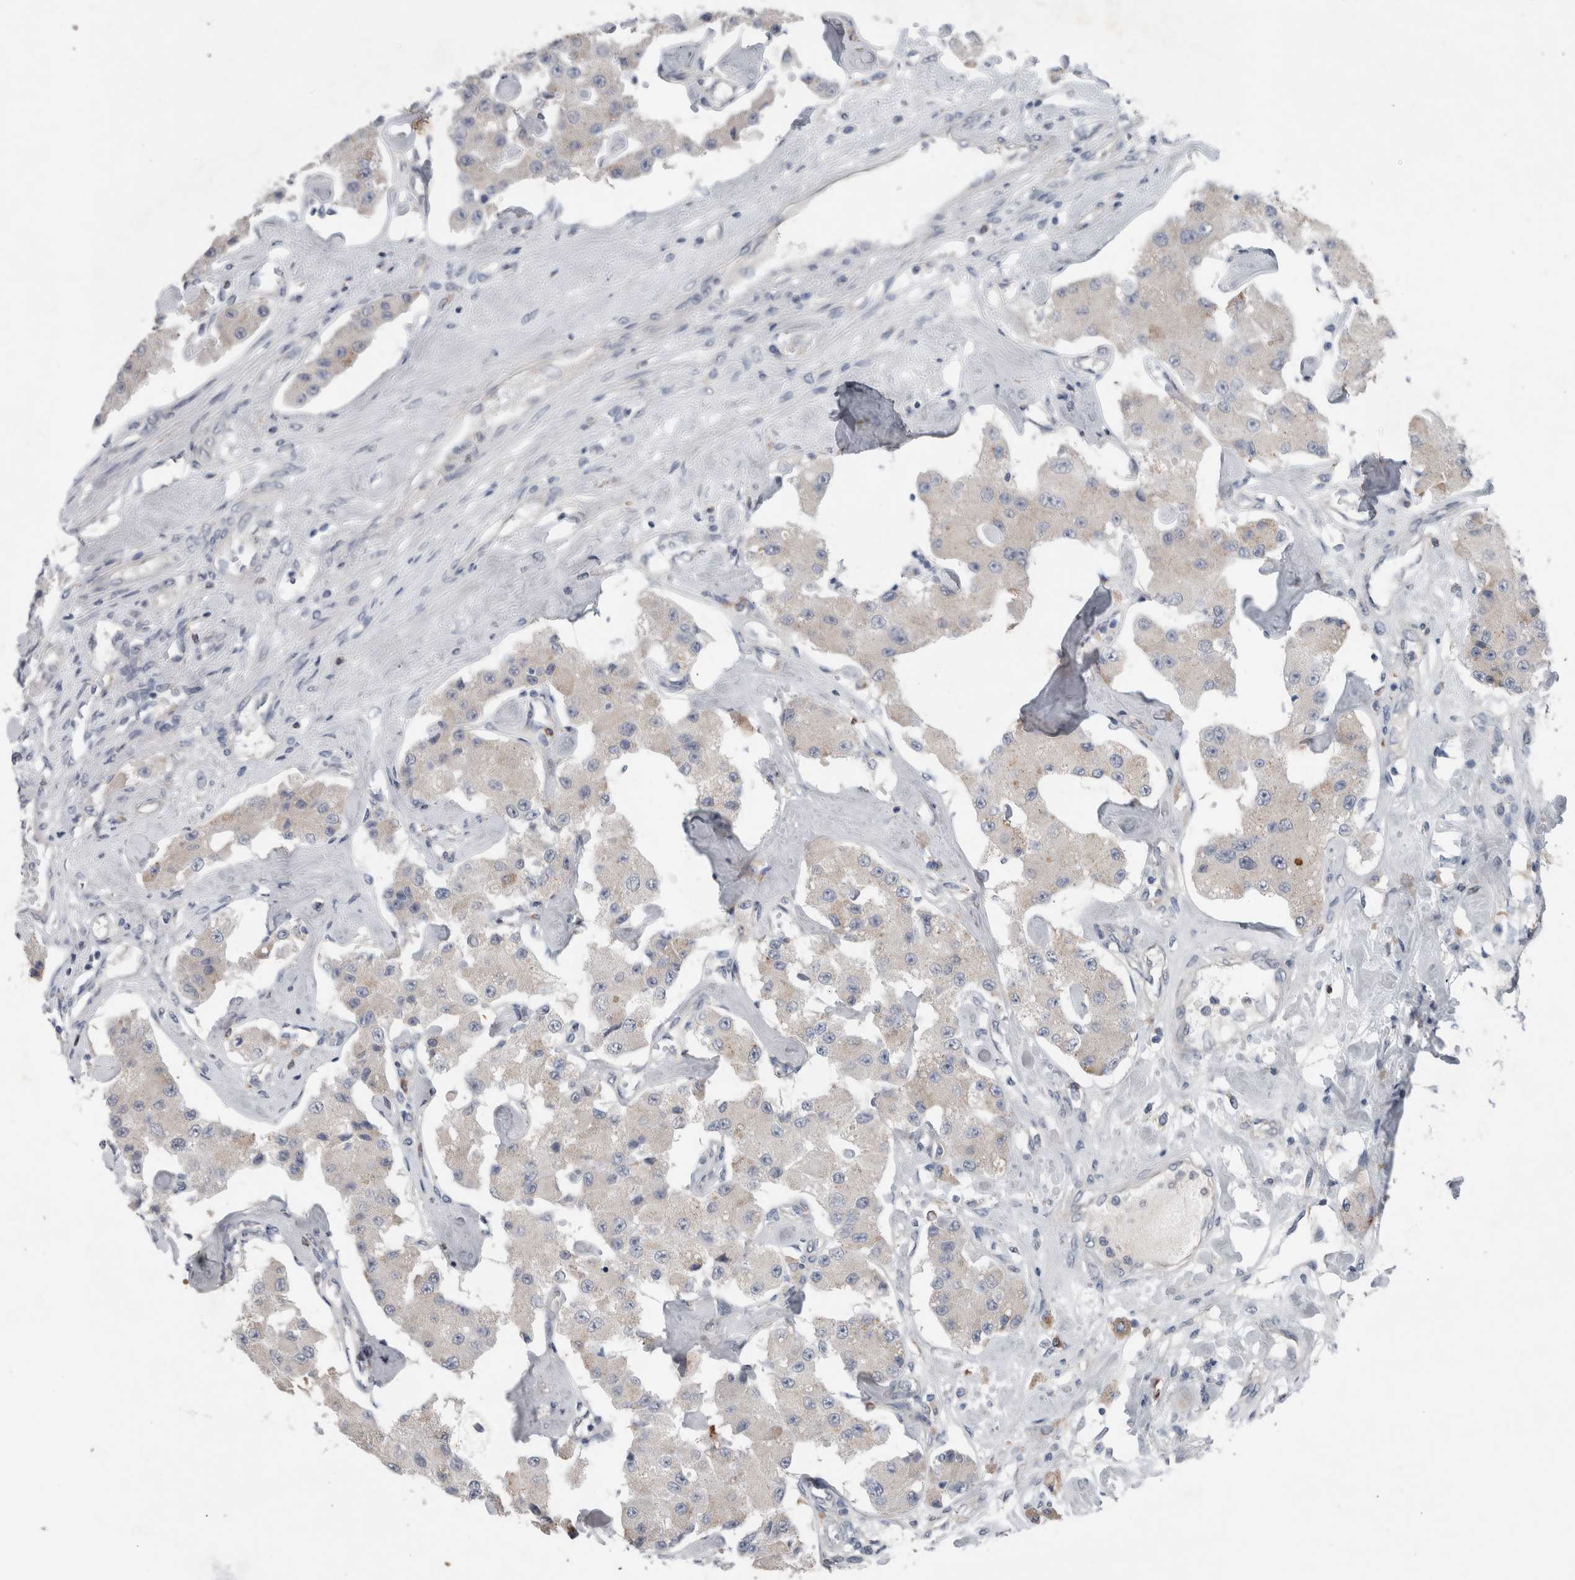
{"staining": {"intensity": "negative", "quantity": "none", "location": "none"}, "tissue": "carcinoid", "cell_type": "Tumor cells", "image_type": "cancer", "snomed": [{"axis": "morphology", "description": "Carcinoid, malignant, NOS"}, {"axis": "topography", "description": "Pancreas"}], "caption": "There is no significant expression in tumor cells of carcinoid.", "gene": "CRNN", "patient": {"sex": "male", "age": 41}}